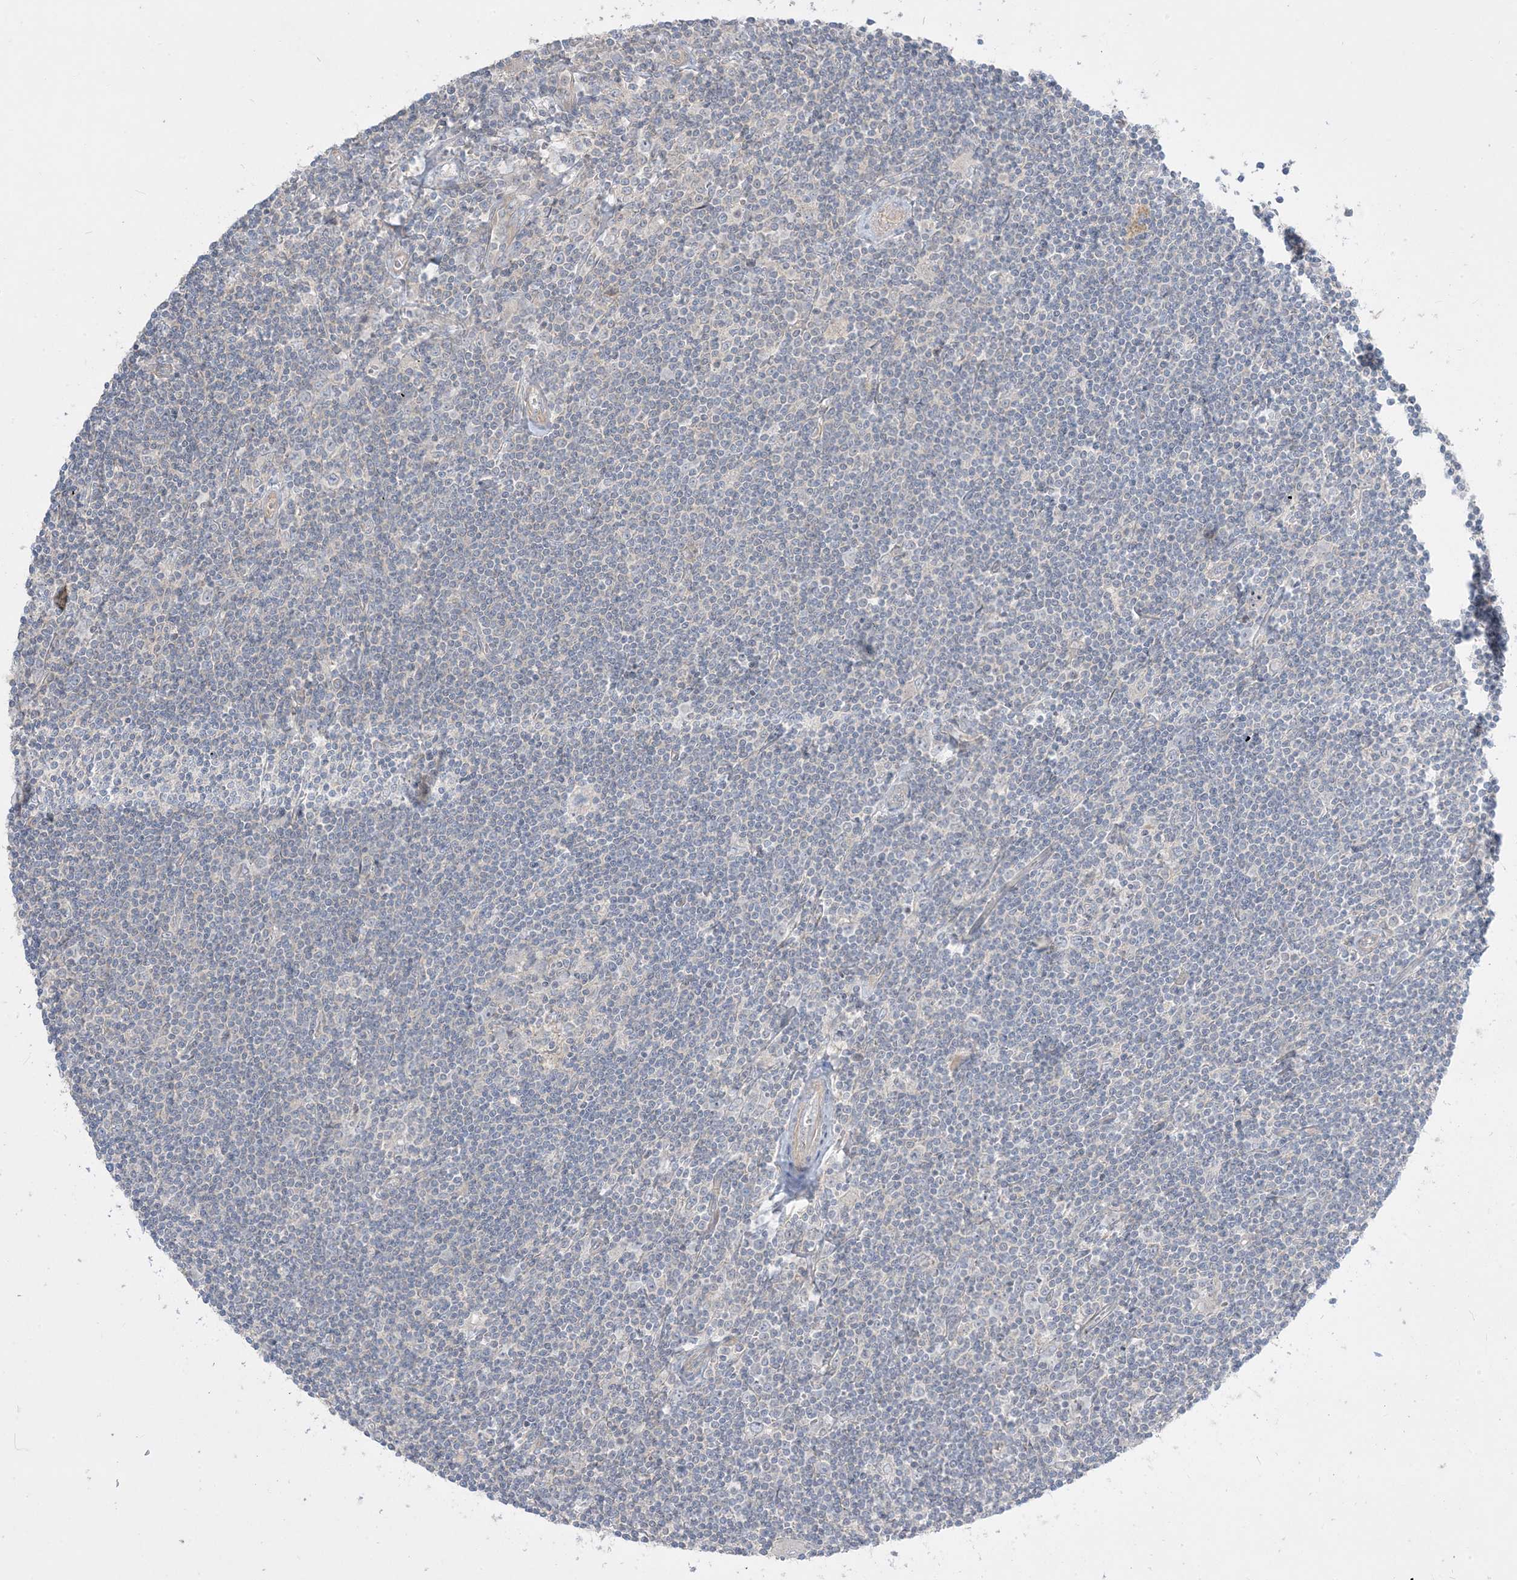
{"staining": {"intensity": "negative", "quantity": "none", "location": "none"}, "tissue": "lymphoma", "cell_type": "Tumor cells", "image_type": "cancer", "snomed": [{"axis": "morphology", "description": "Malignant lymphoma, non-Hodgkin's type, Low grade"}, {"axis": "topography", "description": "Spleen"}], "caption": "Tumor cells are negative for protein expression in human lymphoma.", "gene": "ARHGEF9", "patient": {"sex": "male", "age": 76}}